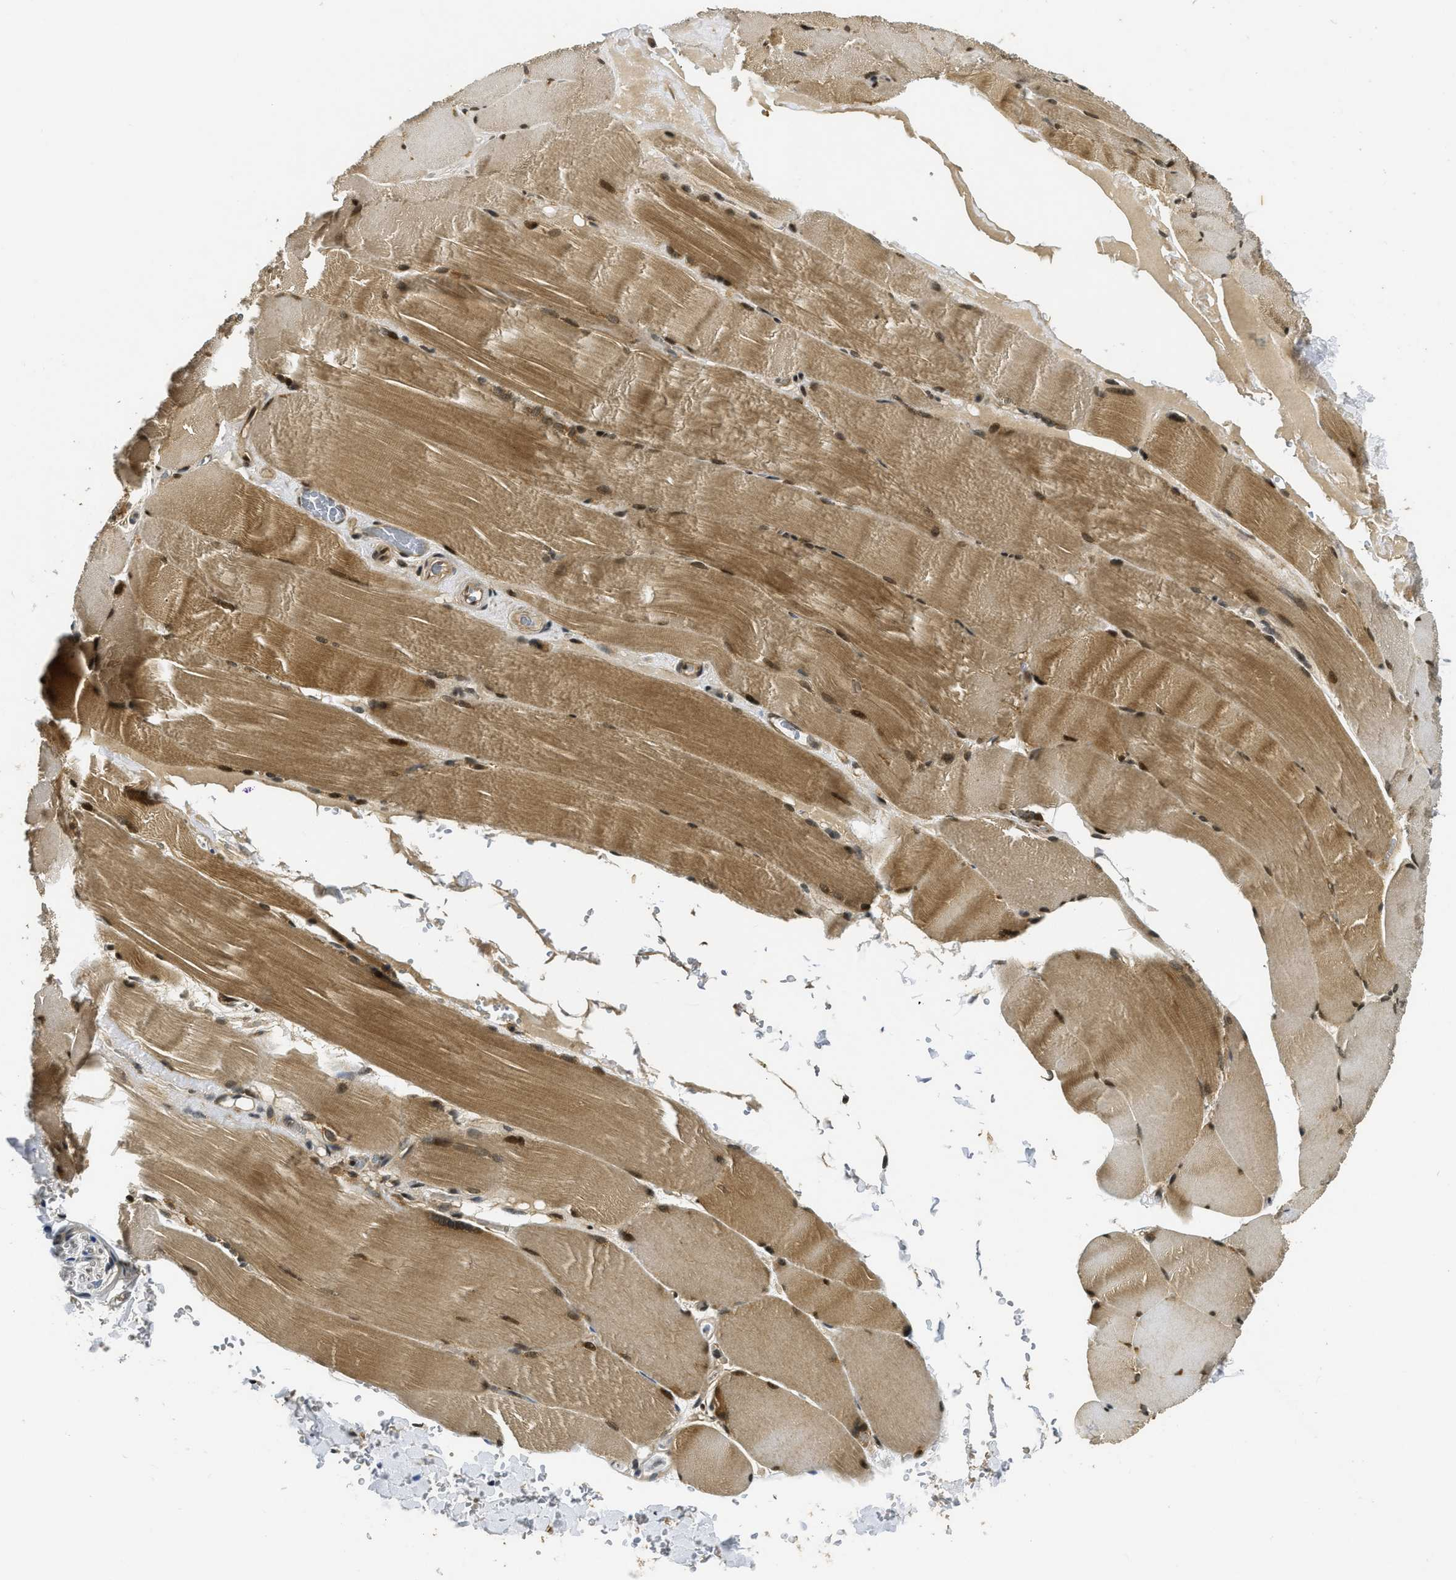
{"staining": {"intensity": "moderate", "quantity": ">75%", "location": "cytoplasmic/membranous,nuclear"}, "tissue": "skeletal muscle", "cell_type": "Myocytes", "image_type": "normal", "snomed": [{"axis": "morphology", "description": "Normal tissue, NOS"}, {"axis": "topography", "description": "Skin"}, {"axis": "topography", "description": "Skeletal muscle"}], "caption": "Protein expression analysis of unremarkable human skeletal muscle reveals moderate cytoplasmic/membranous,nuclear staining in about >75% of myocytes.", "gene": "ADSL", "patient": {"sex": "male", "age": 83}}